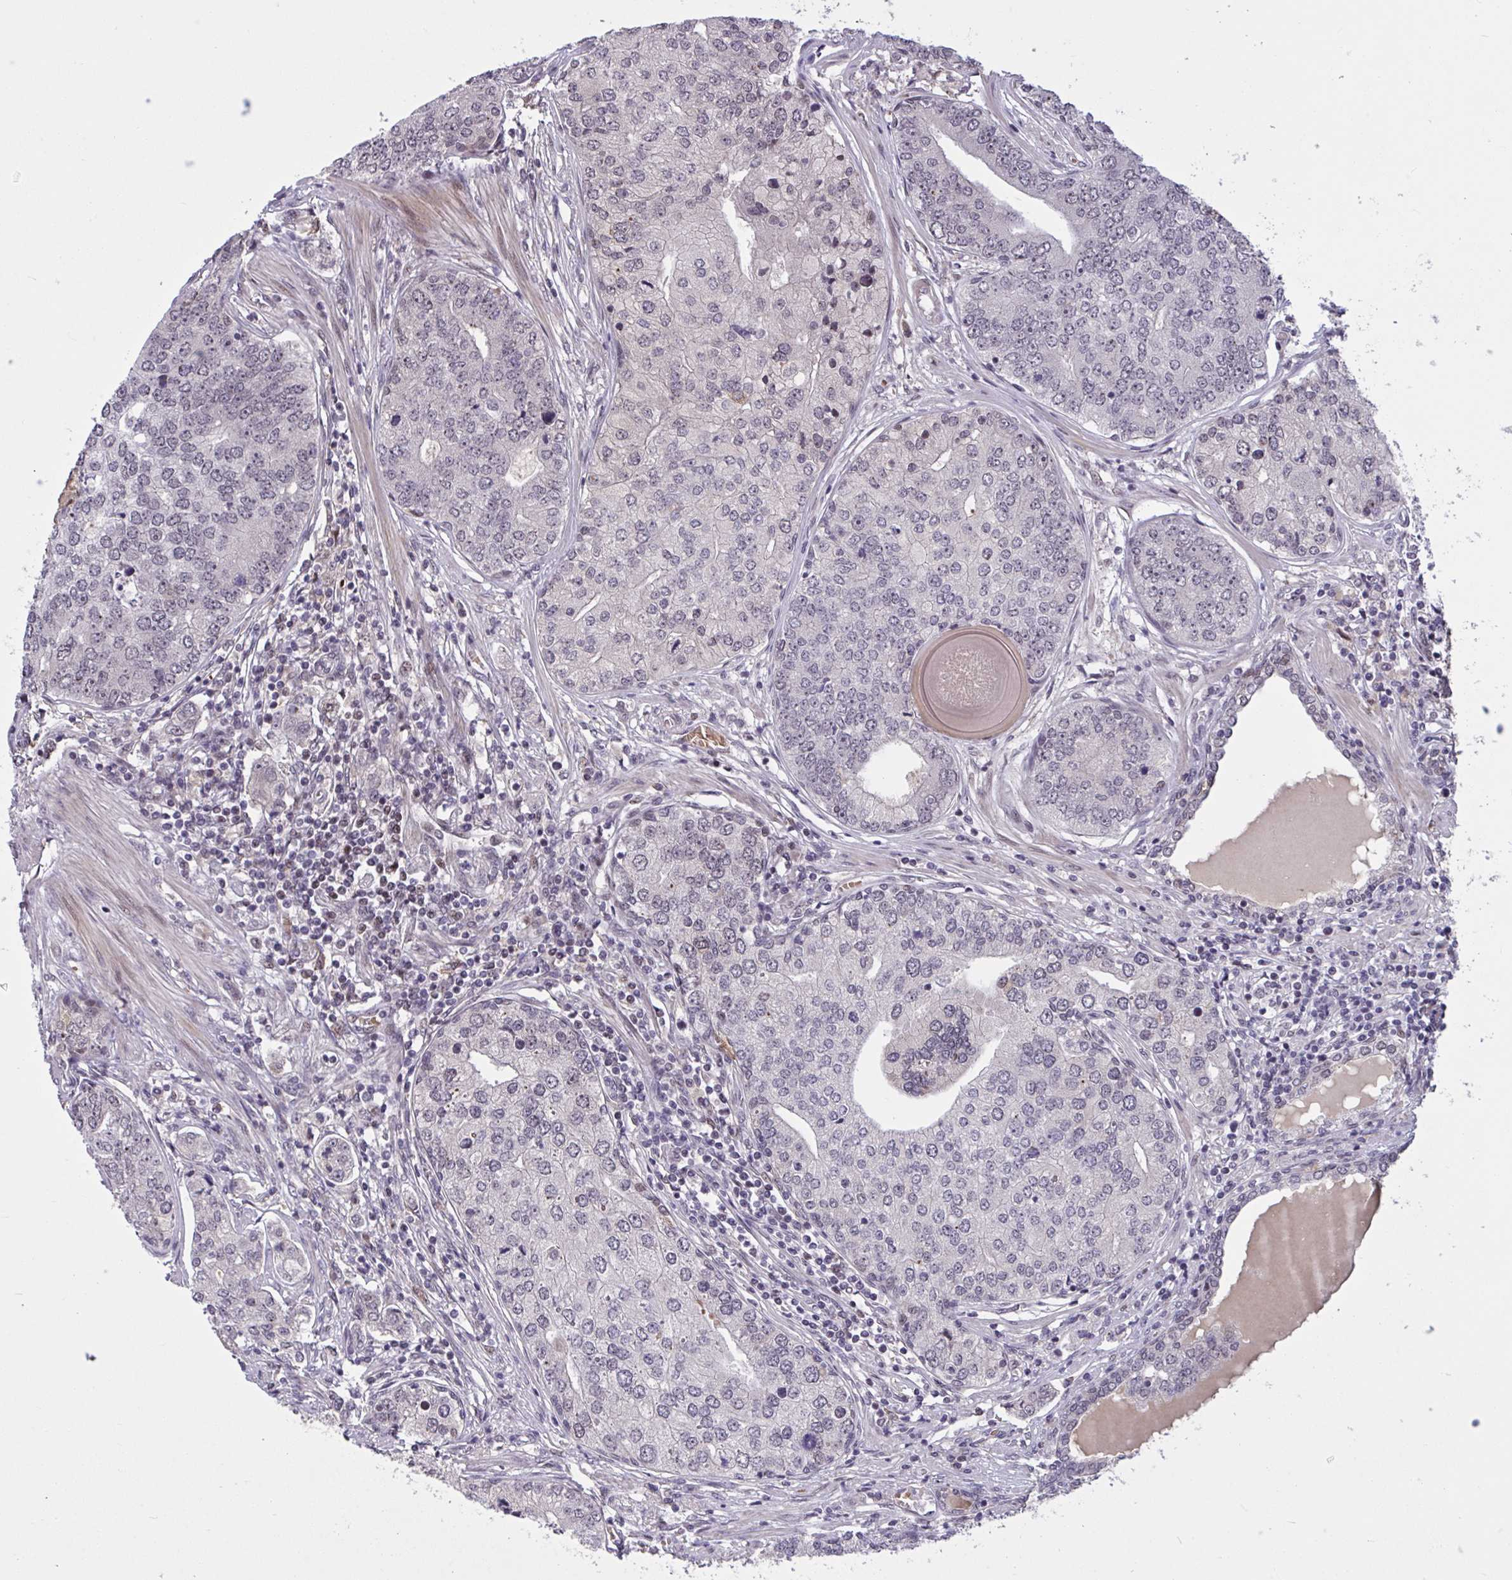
{"staining": {"intensity": "negative", "quantity": "none", "location": "none"}, "tissue": "prostate cancer", "cell_type": "Tumor cells", "image_type": "cancer", "snomed": [{"axis": "morphology", "description": "Adenocarcinoma, High grade"}, {"axis": "topography", "description": "Prostate"}], "caption": "Human prostate high-grade adenocarcinoma stained for a protein using immunohistochemistry reveals no staining in tumor cells.", "gene": "ZNF414", "patient": {"sex": "male", "age": 60}}